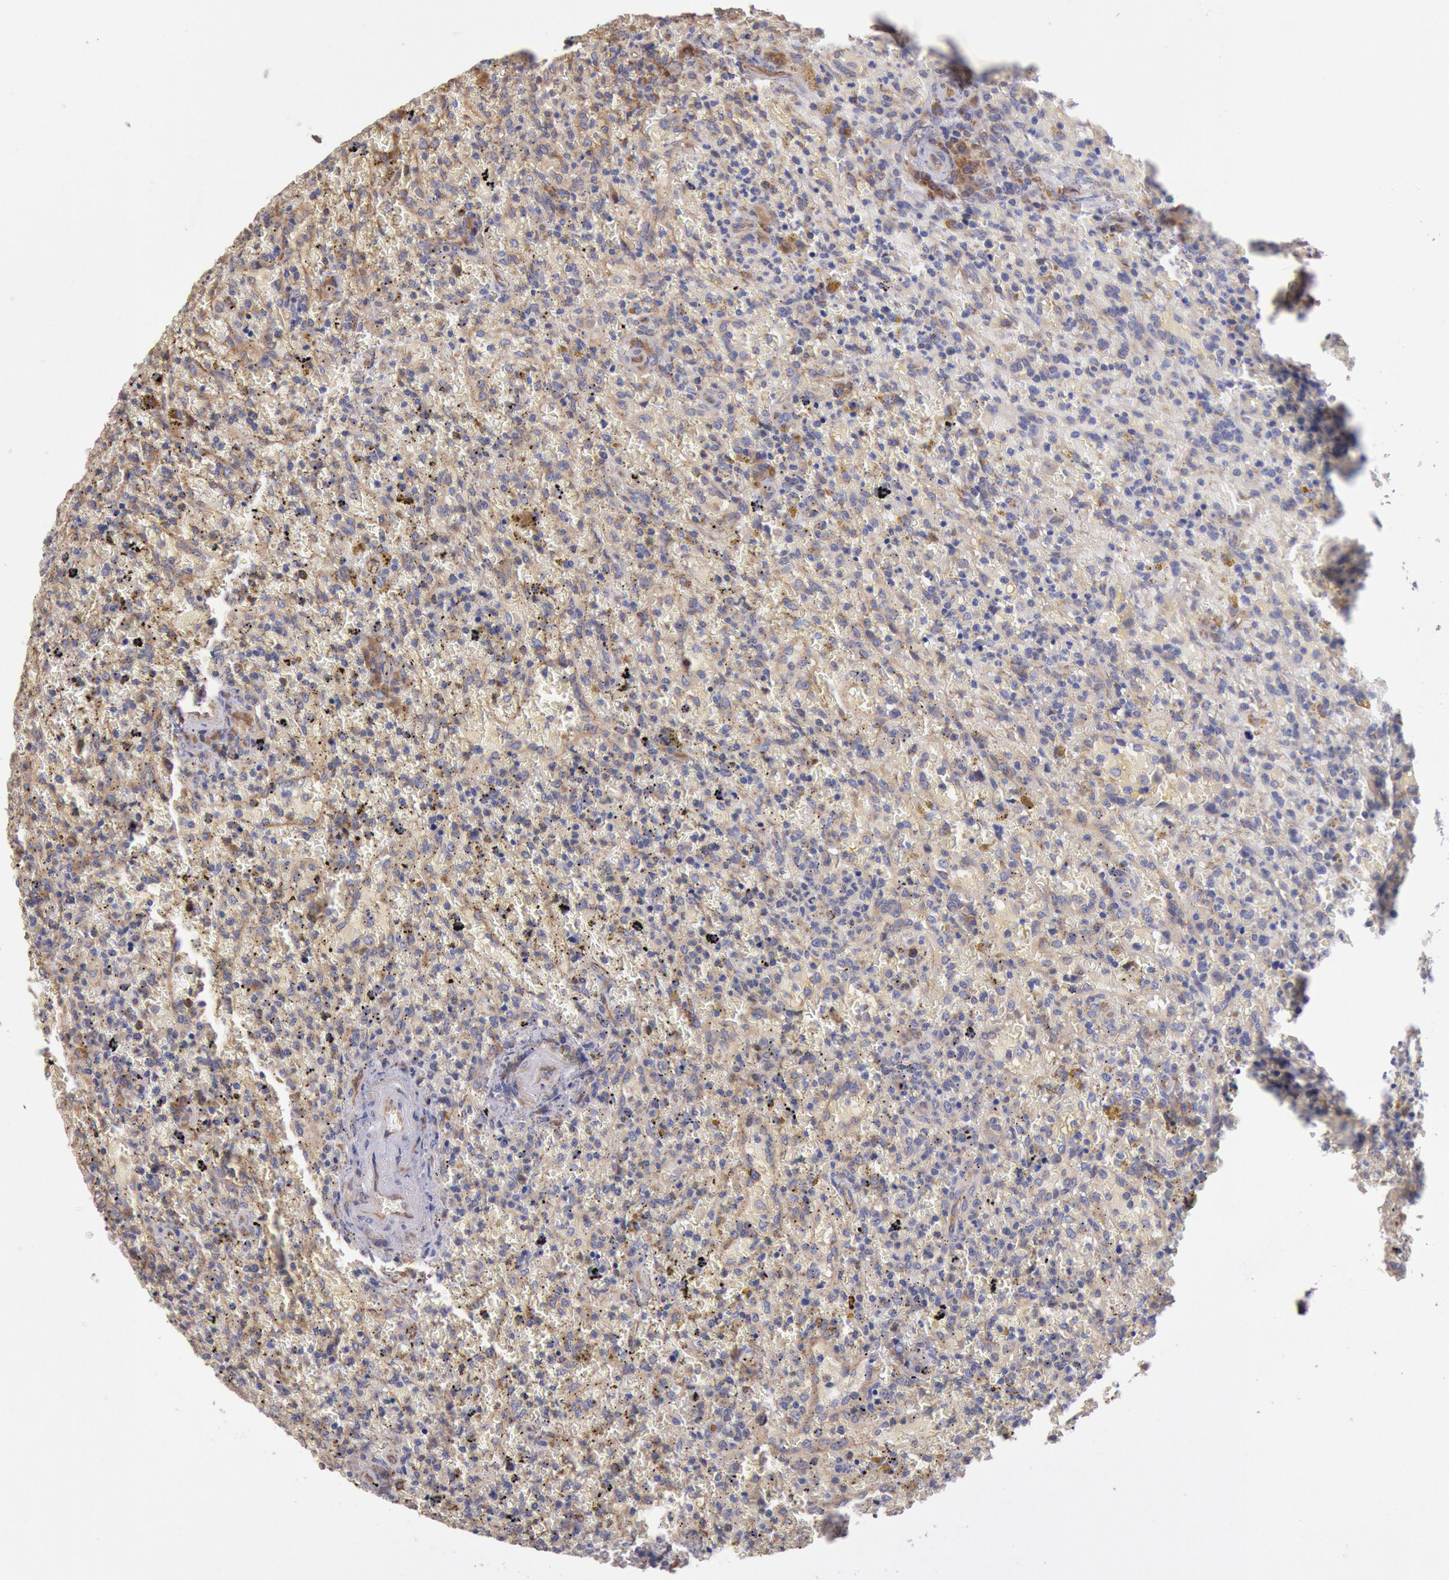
{"staining": {"intensity": "moderate", "quantity": ">75%", "location": "cytoplasmic/membranous"}, "tissue": "lymphoma", "cell_type": "Tumor cells", "image_type": "cancer", "snomed": [{"axis": "morphology", "description": "Malignant lymphoma, non-Hodgkin's type, High grade"}, {"axis": "topography", "description": "Spleen"}, {"axis": "topography", "description": "Lymph node"}], "caption": "Moderate cytoplasmic/membranous protein positivity is appreciated in approximately >75% of tumor cells in high-grade malignant lymphoma, non-Hodgkin's type.", "gene": "DRG1", "patient": {"sex": "female", "age": 70}}